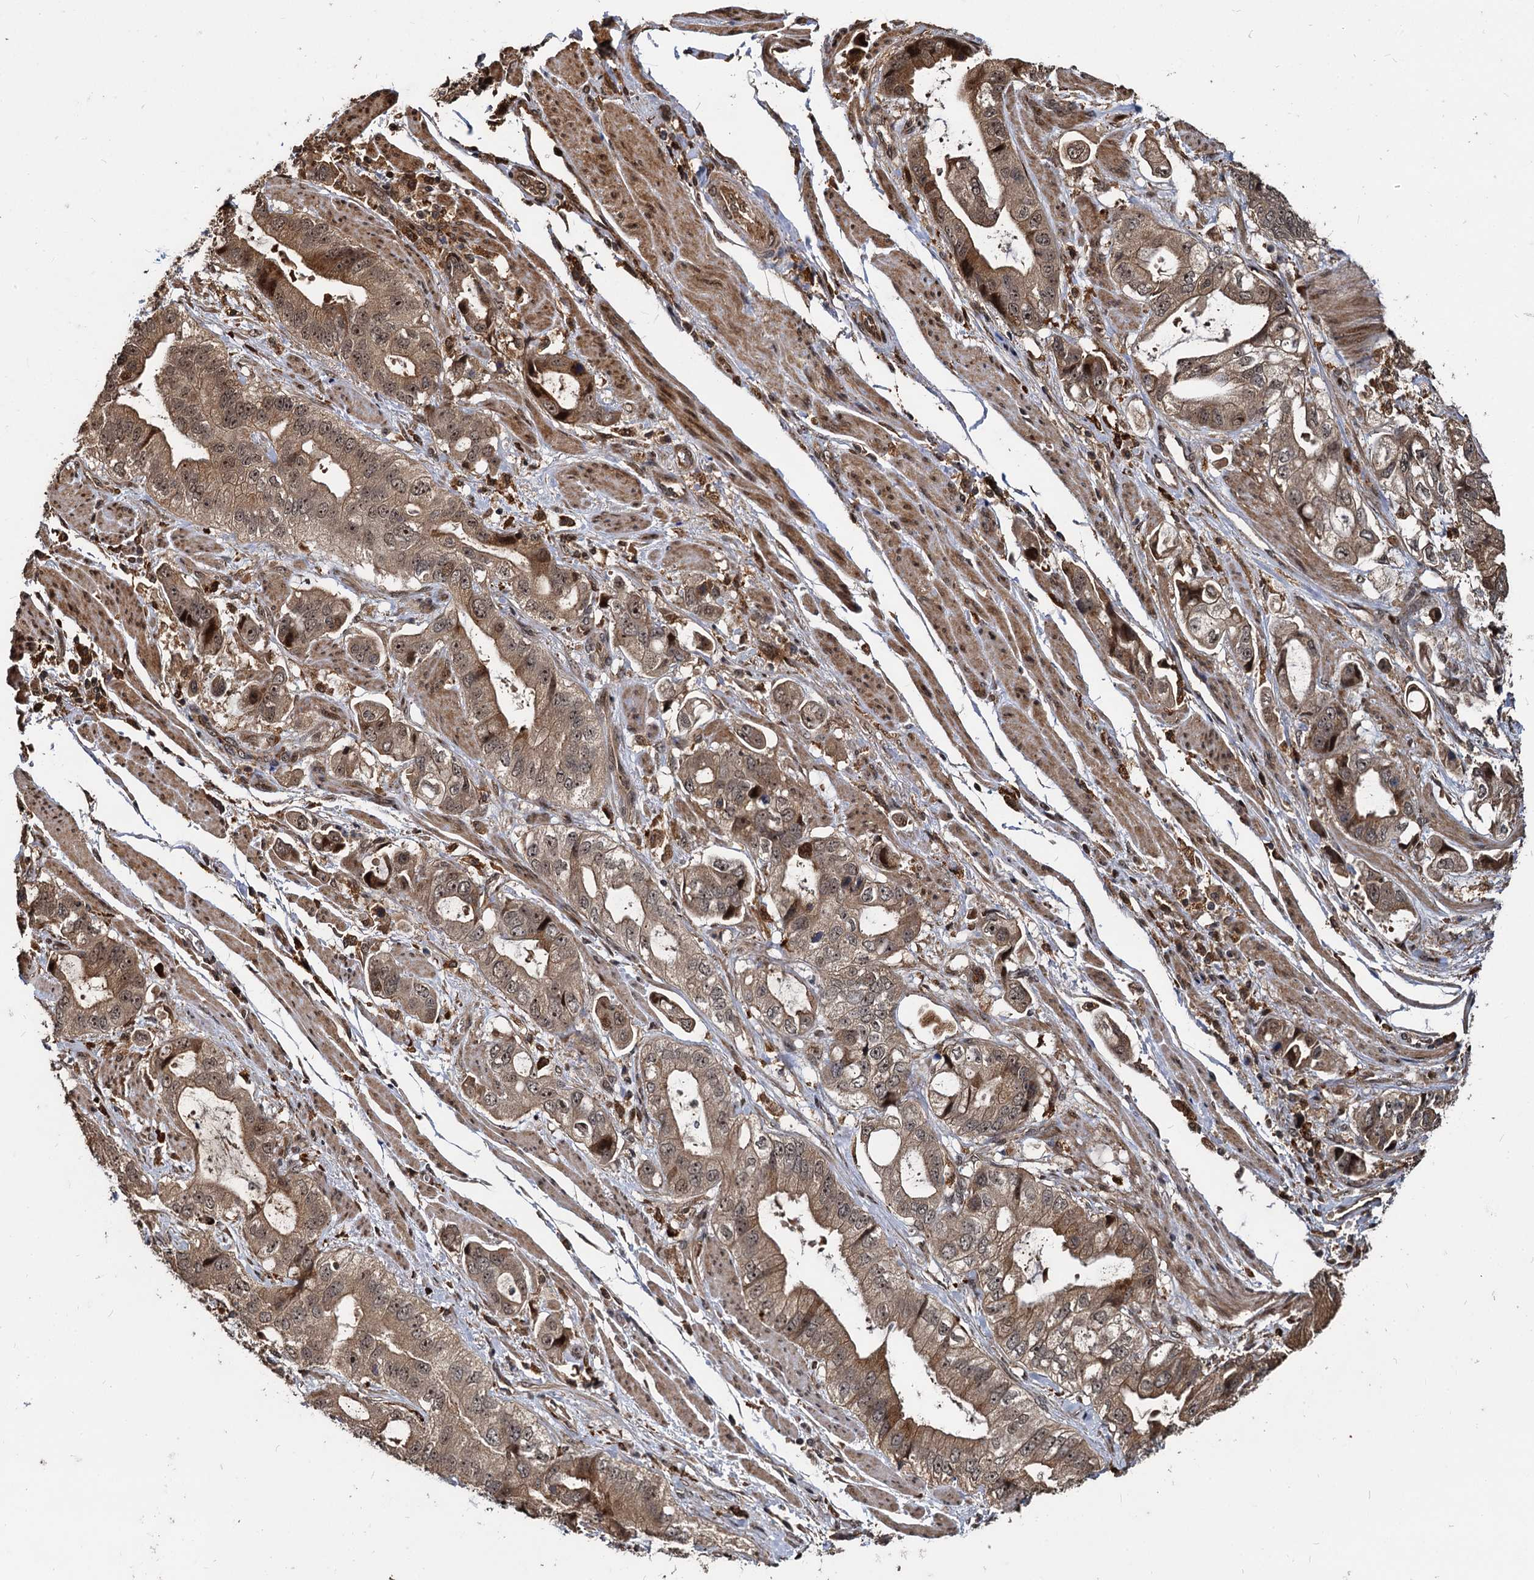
{"staining": {"intensity": "moderate", "quantity": ">75%", "location": "cytoplasmic/membranous,nuclear"}, "tissue": "stomach cancer", "cell_type": "Tumor cells", "image_type": "cancer", "snomed": [{"axis": "morphology", "description": "Adenocarcinoma, NOS"}, {"axis": "topography", "description": "Stomach"}], "caption": "A brown stain labels moderate cytoplasmic/membranous and nuclear positivity of a protein in stomach cancer tumor cells.", "gene": "CEP192", "patient": {"sex": "male", "age": 62}}